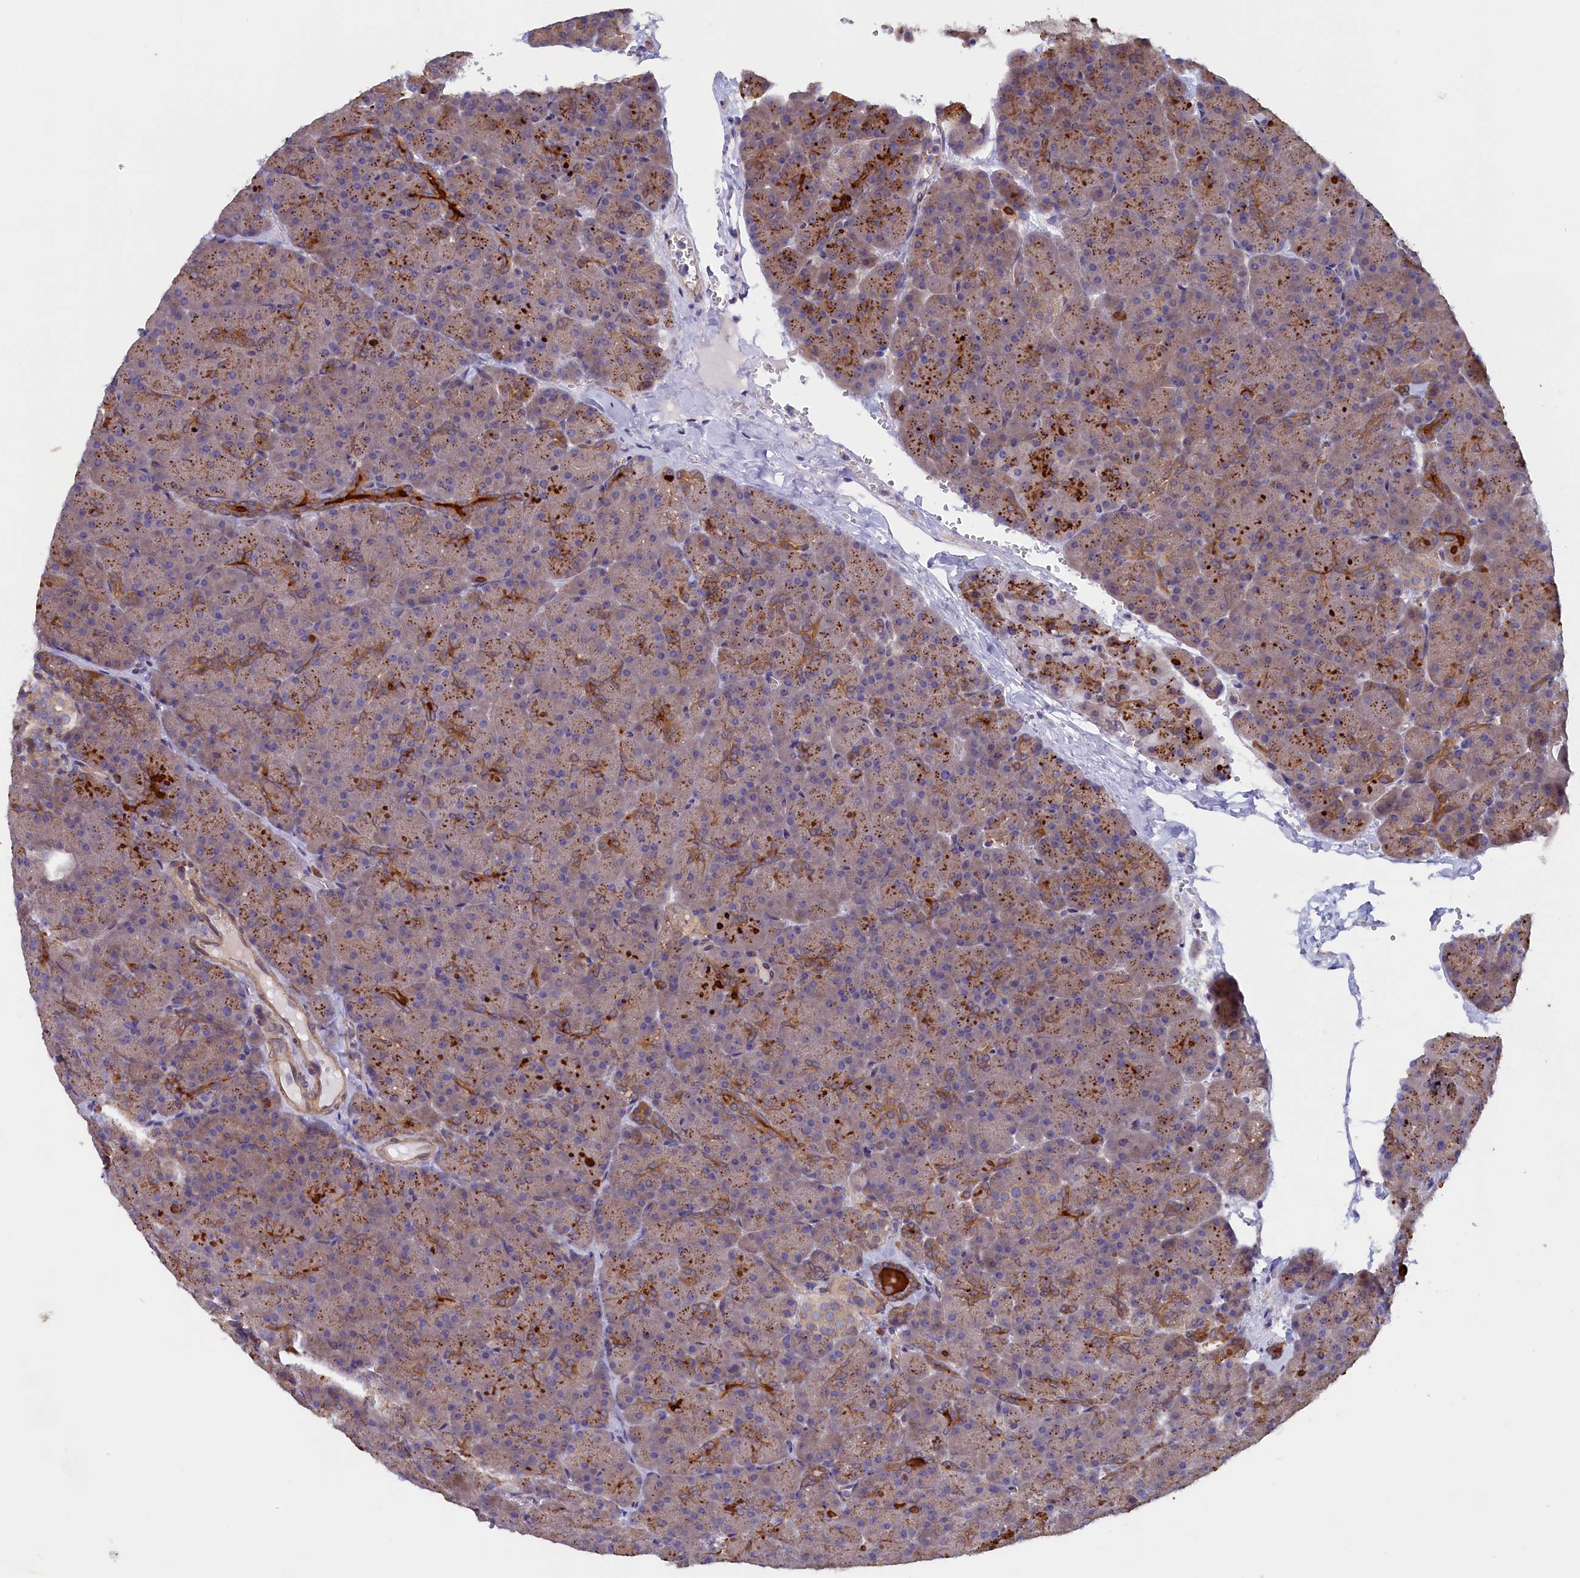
{"staining": {"intensity": "moderate", "quantity": ">75%", "location": "cytoplasmic/membranous"}, "tissue": "pancreas", "cell_type": "Exocrine glandular cells", "image_type": "normal", "snomed": [{"axis": "morphology", "description": "Normal tissue, NOS"}, {"axis": "topography", "description": "Pancreas"}], "caption": "IHC staining of unremarkable pancreas, which shows medium levels of moderate cytoplasmic/membranous positivity in about >75% of exocrine glandular cells indicating moderate cytoplasmic/membranous protein positivity. The staining was performed using DAB (brown) for protein detection and nuclei were counterstained in hematoxylin (blue).", "gene": "JPT2", "patient": {"sex": "male", "age": 36}}